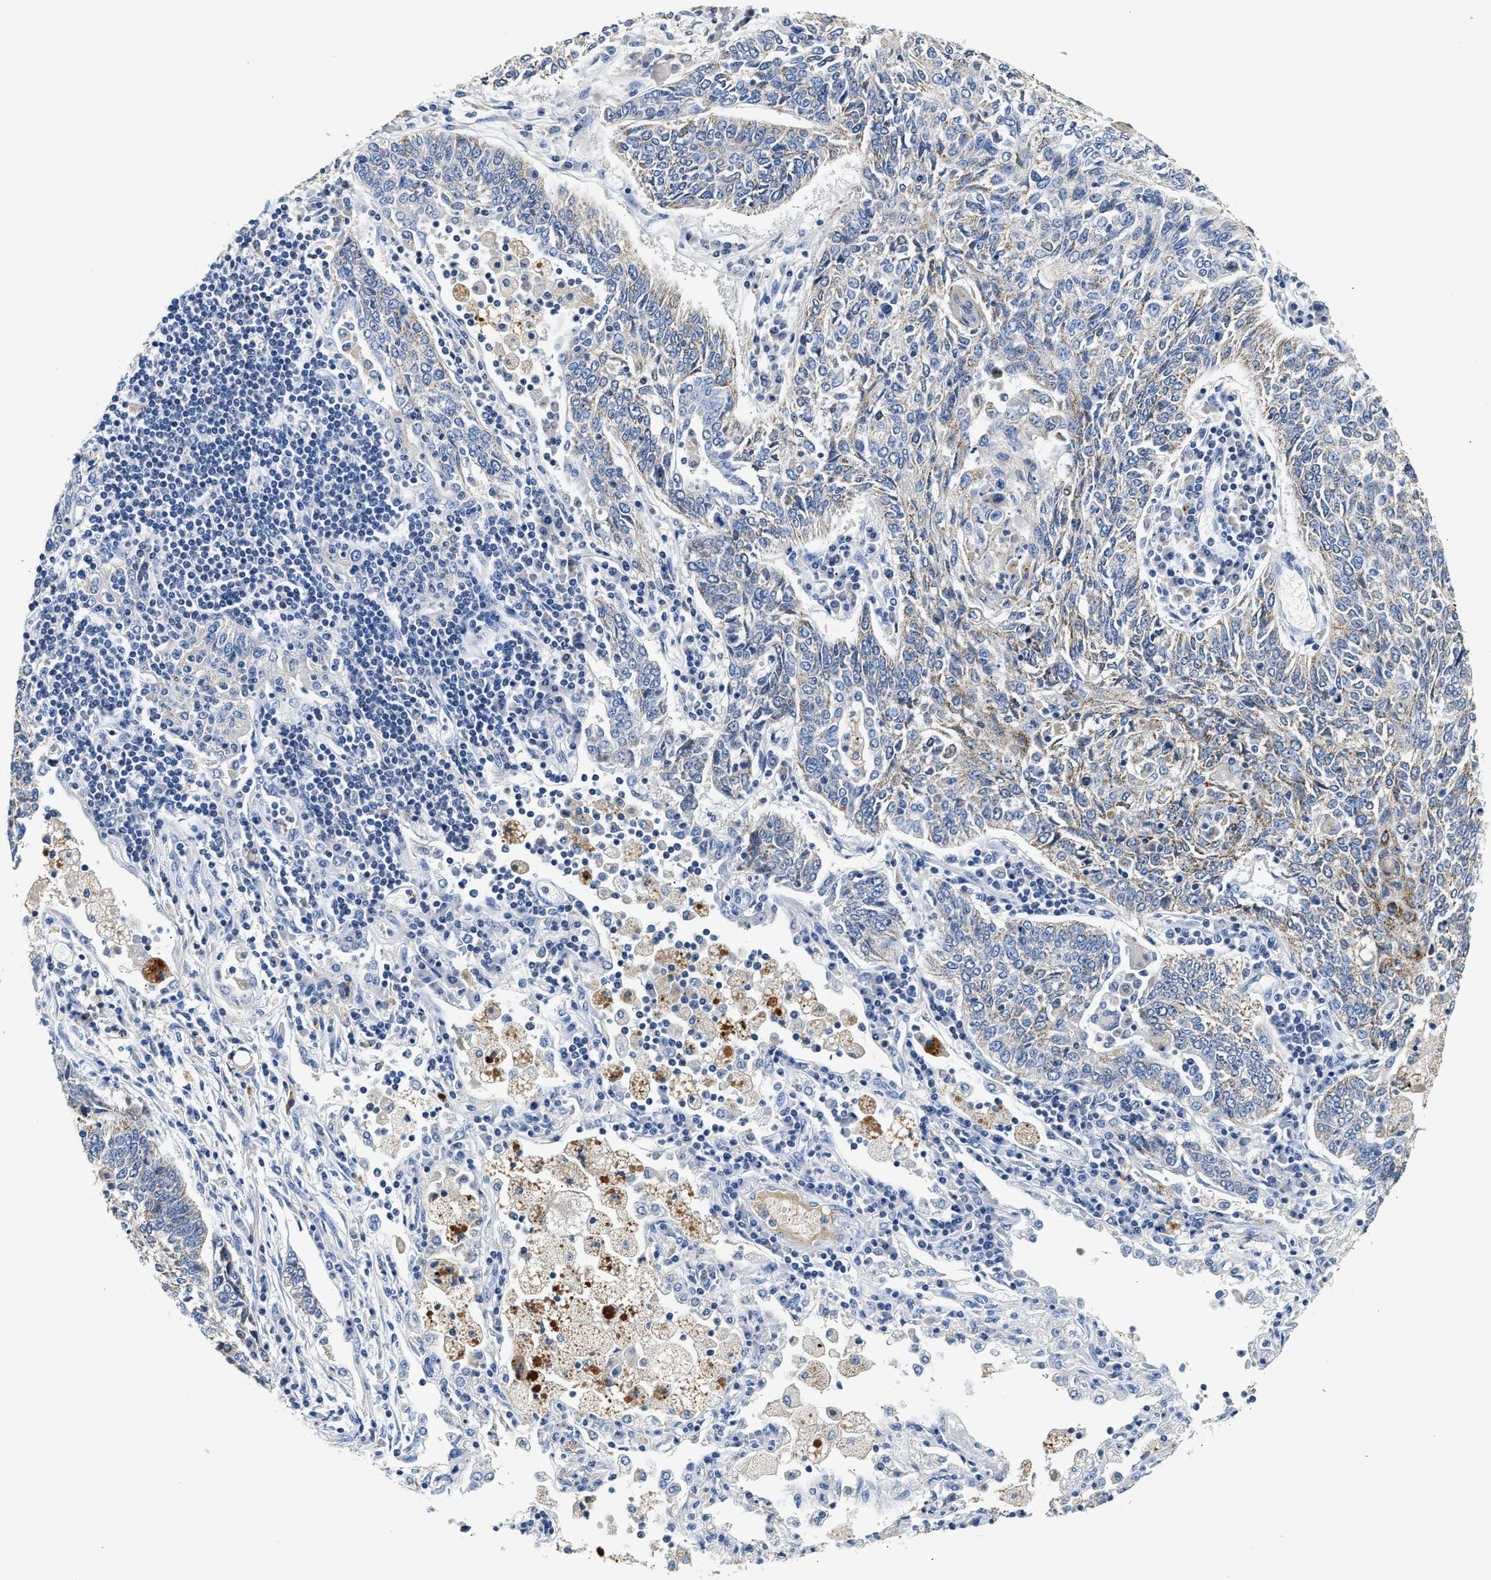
{"staining": {"intensity": "weak", "quantity": "<25%", "location": "cytoplasmic/membranous"}, "tissue": "lung cancer", "cell_type": "Tumor cells", "image_type": "cancer", "snomed": [{"axis": "morphology", "description": "Normal tissue, NOS"}, {"axis": "morphology", "description": "Squamous cell carcinoma, NOS"}, {"axis": "topography", "description": "Cartilage tissue"}, {"axis": "topography", "description": "Bronchus"}, {"axis": "topography", "description": "Lung"}], "caption": "DAB (3,3'-diaminobenzidine) immunohistochemical staining of lung cancer (squamous cell carcinoma) reveals no significant staining in tumor cells. (DAB (3,3'-diaminobenzidine) immunohistochemistry, high magnification).", "gene": "TUT7", "patient": {"sex": "female", "age": 49}}